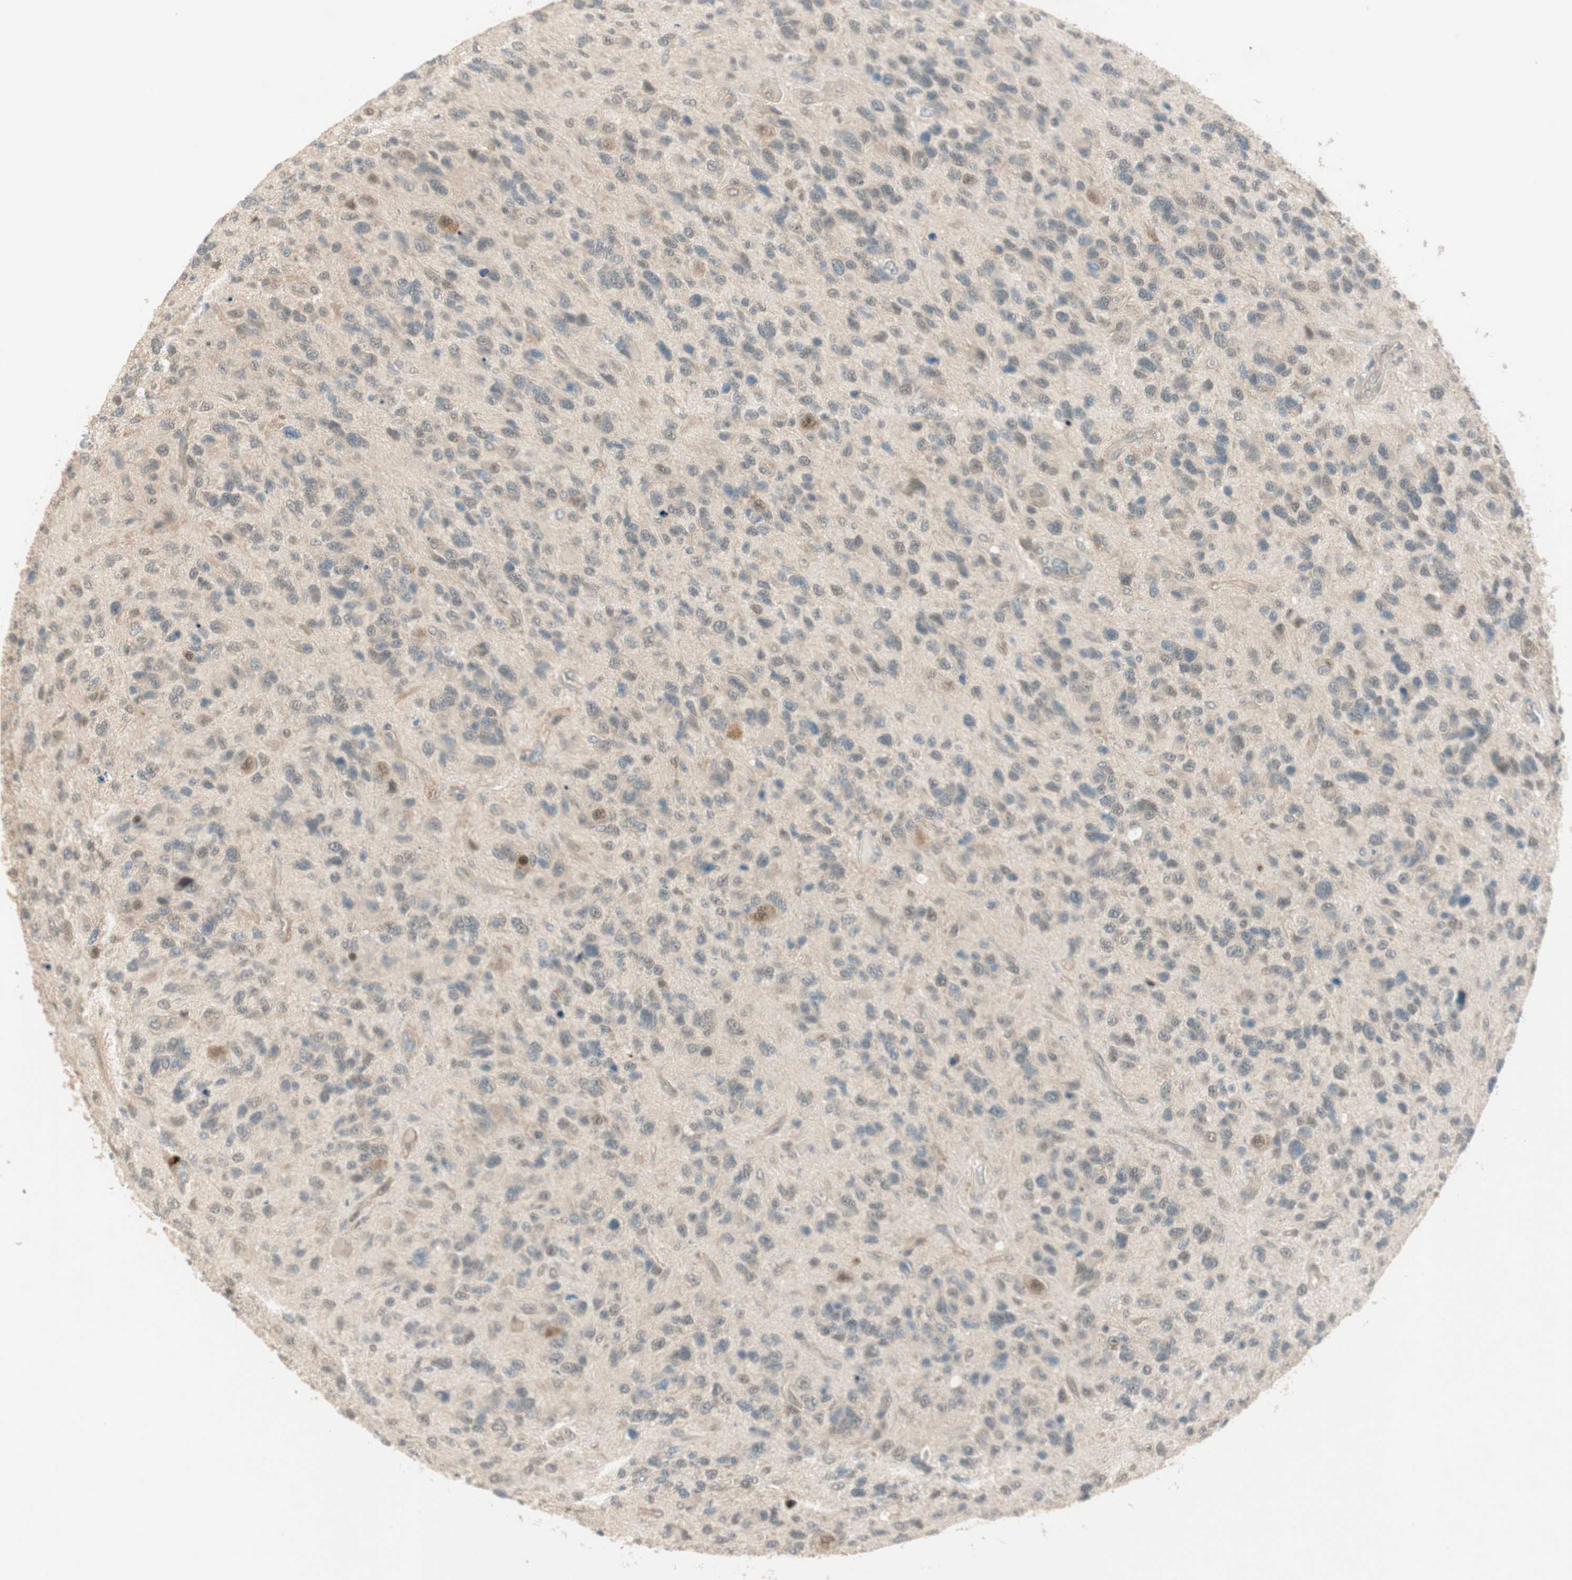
{"staining": {"intensity": "weak", "quantity": "<25%", "location": "cytoplasmic/membranous,nuclear"}, "tissue": "glioma", "cell_type": "Tumor cells", "image_type": "cancer", "snomed": [{"axis": "morphology", "description": "Glioma, malignant, High grade"}, {"axis": "topography", "description": "Brain"}], "caption": "Protein analysis of glioma exhibits no significant staining in tumor cells. The staining was performed using DAB (3,3'-diaminobenzidine) to visualize the protein expression in brown, while the nuclei were stained in blue with hematoxylin (Magnification: 20x).", "gene": "PSMD8", "patient": {"sex": "female", "age": 58}}